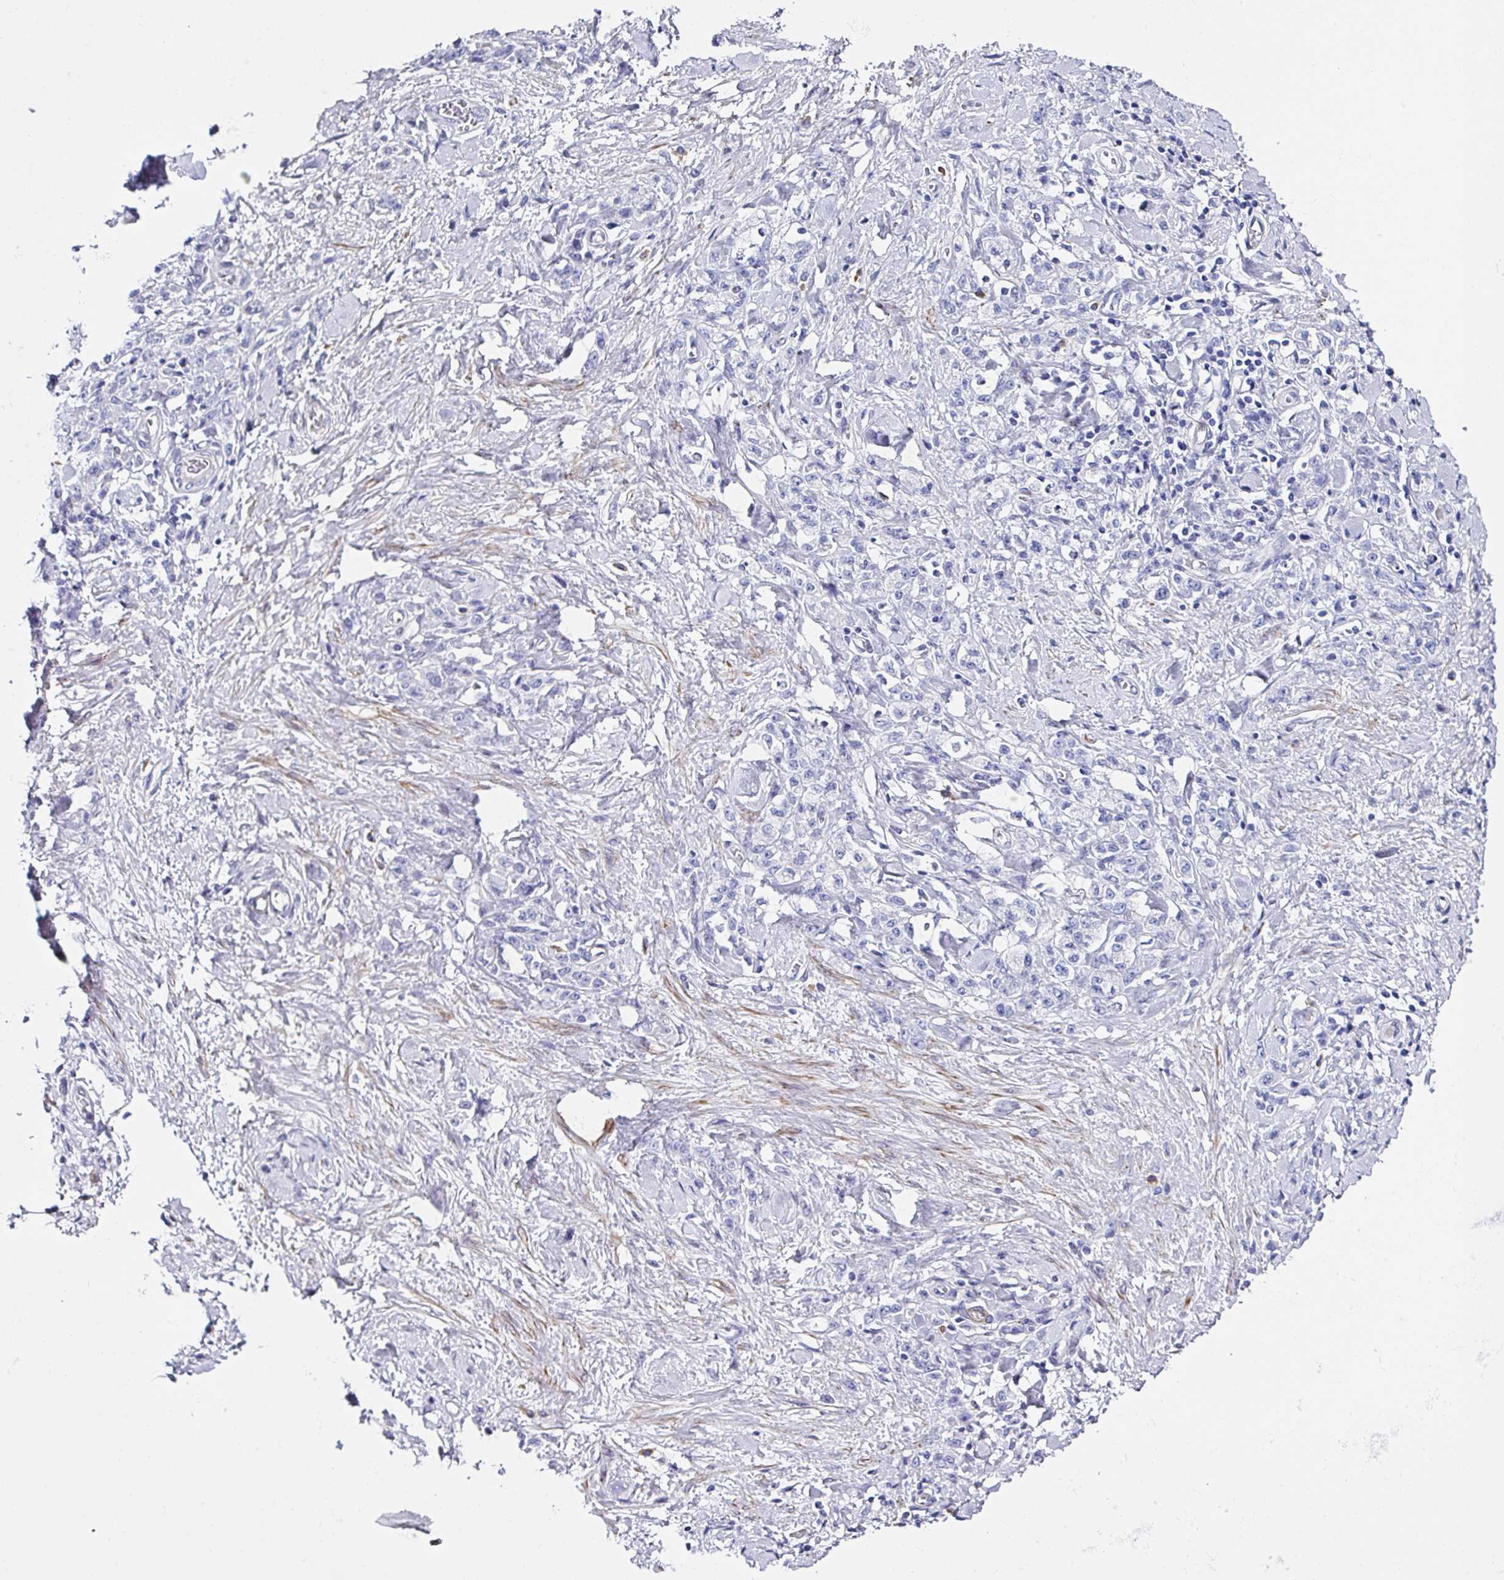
{"staining": {"intensity": "negative", "quantity": "none", "location": "none"}, "tissue": "stomach cancer", "cell_type": "Tumor cells", "image_type": "cancer", "snomed": [{"axis": "morphology", "description": "Normal tissue, NOS"}, {"axis": "morphology", "description": "Adenocarcinoma, NOS"}, {"axis": "topography", "description": "Stomach"}], "caption": "IHC histopathology image of neoplastic tissue: stomach cancer stained with DAB shows no significant protein expression in tumor cells. (Immunohistochemistry, brightfield microscopy, high magnification).", "gene": "PPFIA4", "patient": {"sex": "male", "age": 82}}